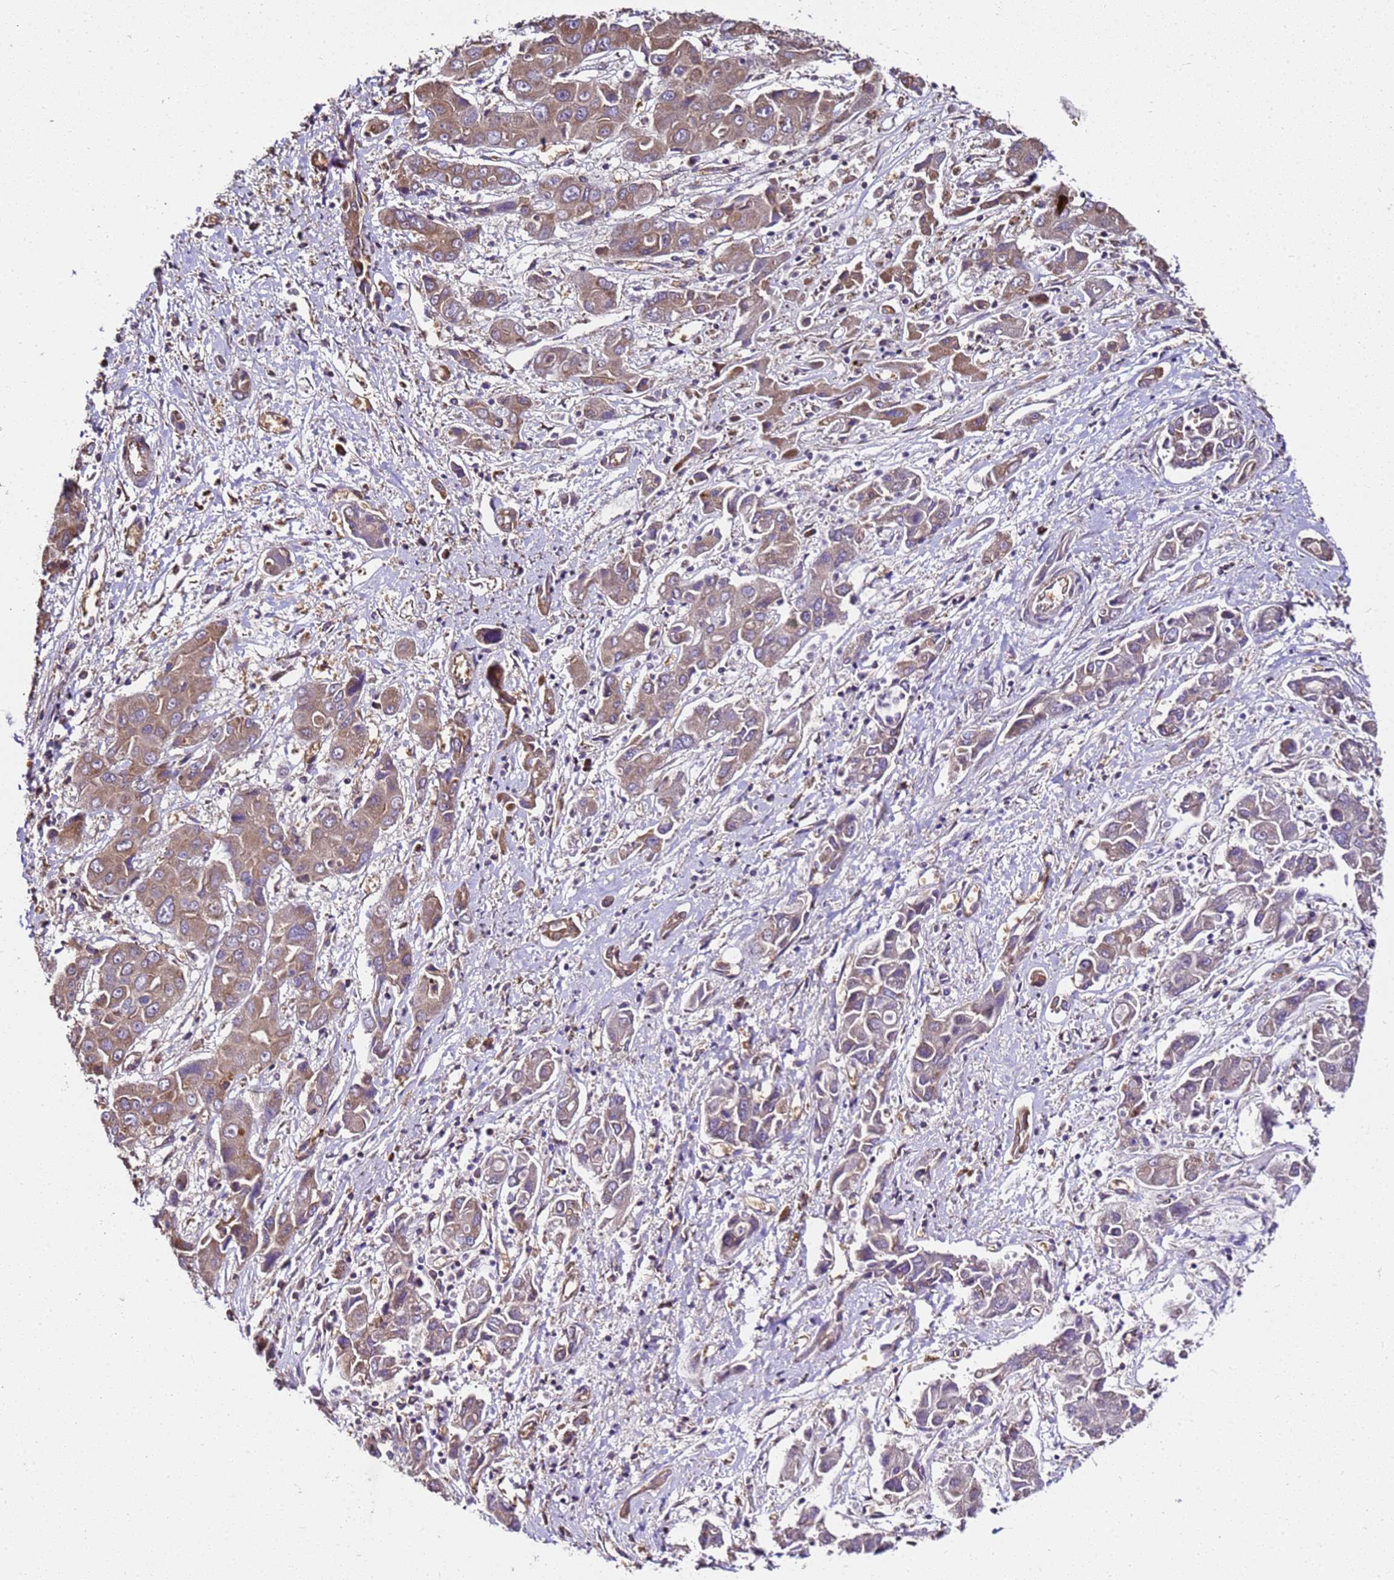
{"staining": {"intensity": "moderate", "quantity": ">75%", "location": "cytoplasmic/membranous"}, "tissue": "liver cancer", "cell_type": "Tumor cells", "image_type": "cancer", "snomed": [{"axis": "morphology", "description": "Cholangiocarcinoma"}, {"axis": "topography", "description": "Liver"}], "caption": "Protein positivity by IHC exhibits moderate cytoplasmic/membranous positivity in about >75% of tumor cells in liver cancer.", "gene": "LRRIQ1", "patient": {"sex": "male", "age": 67}}